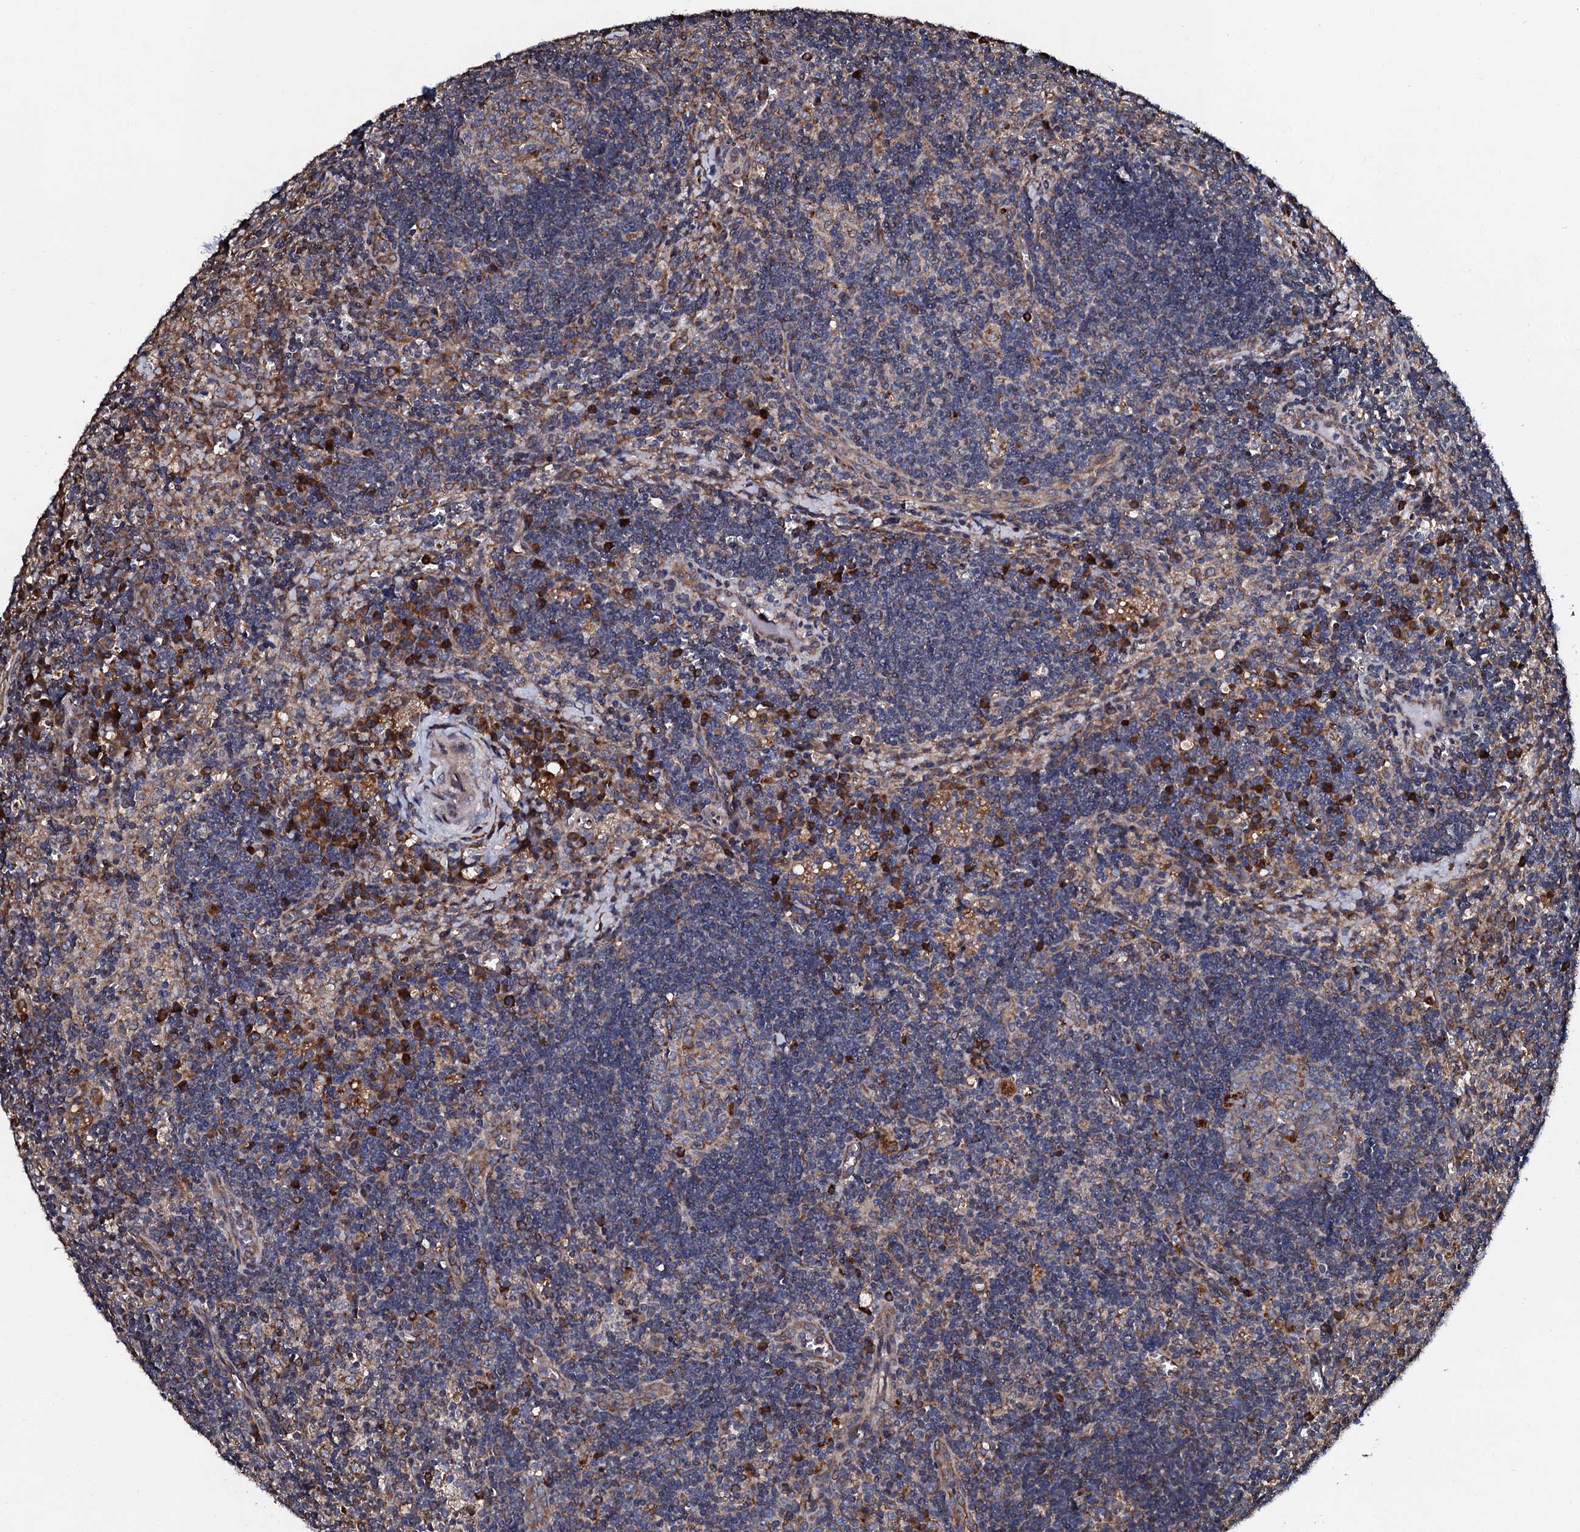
{"staining": {"intensity": "moderate", "quantity": "<25%", "location": "cytoplasmic/membranous"}, "tissue": "lymph node", "cell_type": "Germinal center cells", "image_type": "normal", "snomed": [{"axis": "morphology", "description": "Normal tissue, NOS"}, {"axis": "topography", "description": "Lymph node"}], "caption": "Immunohistochemical staining of normal lymph node exhibits <25% levels of moderate cytoplasmic/membranous protein staining in about <25% of germinal center cells. (brown staining indicates protein expression, while blue staining denotes nuclei).", "gene": "CKAP5", "patient": {"sex": "male", "age": 58}}